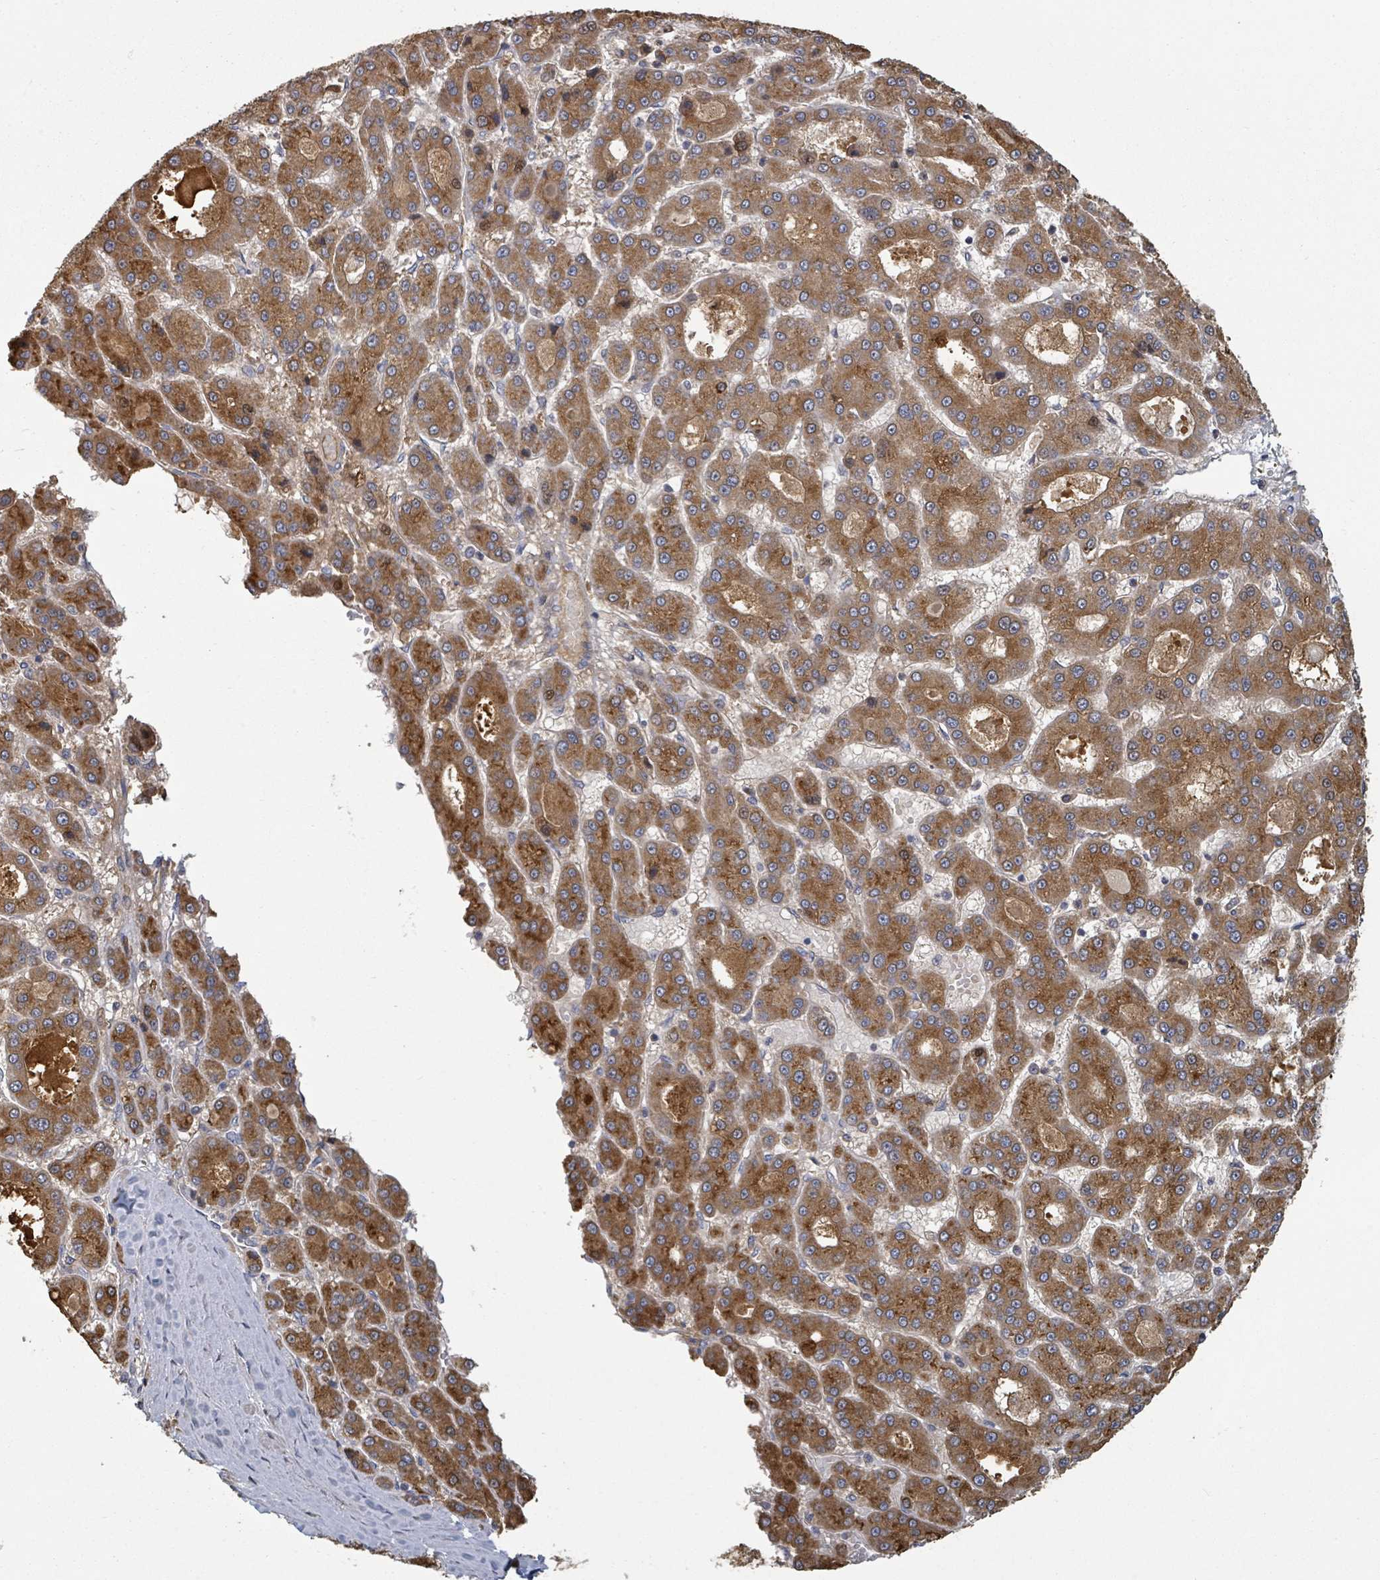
{"staining": {"intensity": "strong", "quantity": ">75%", "location": "cytoplasmic/membranous"}, "tissue": "liver cancer", "cell_type": "Tumor cells", "image_type": "cancer", "snomed": [{"axis": "morphology", "description": "Carcinoma, Hepatocellular, NOS"}, {"axis": "topography", "description": "Liver"}], "caption": "Protein expression analysis of liver hepatocellular carcinoma shows strong cytoplasmic/membranous expression in about >75% of tumor cells.", "gene": "GABBR1", "patient": {"sex": "male", "age": 70}}